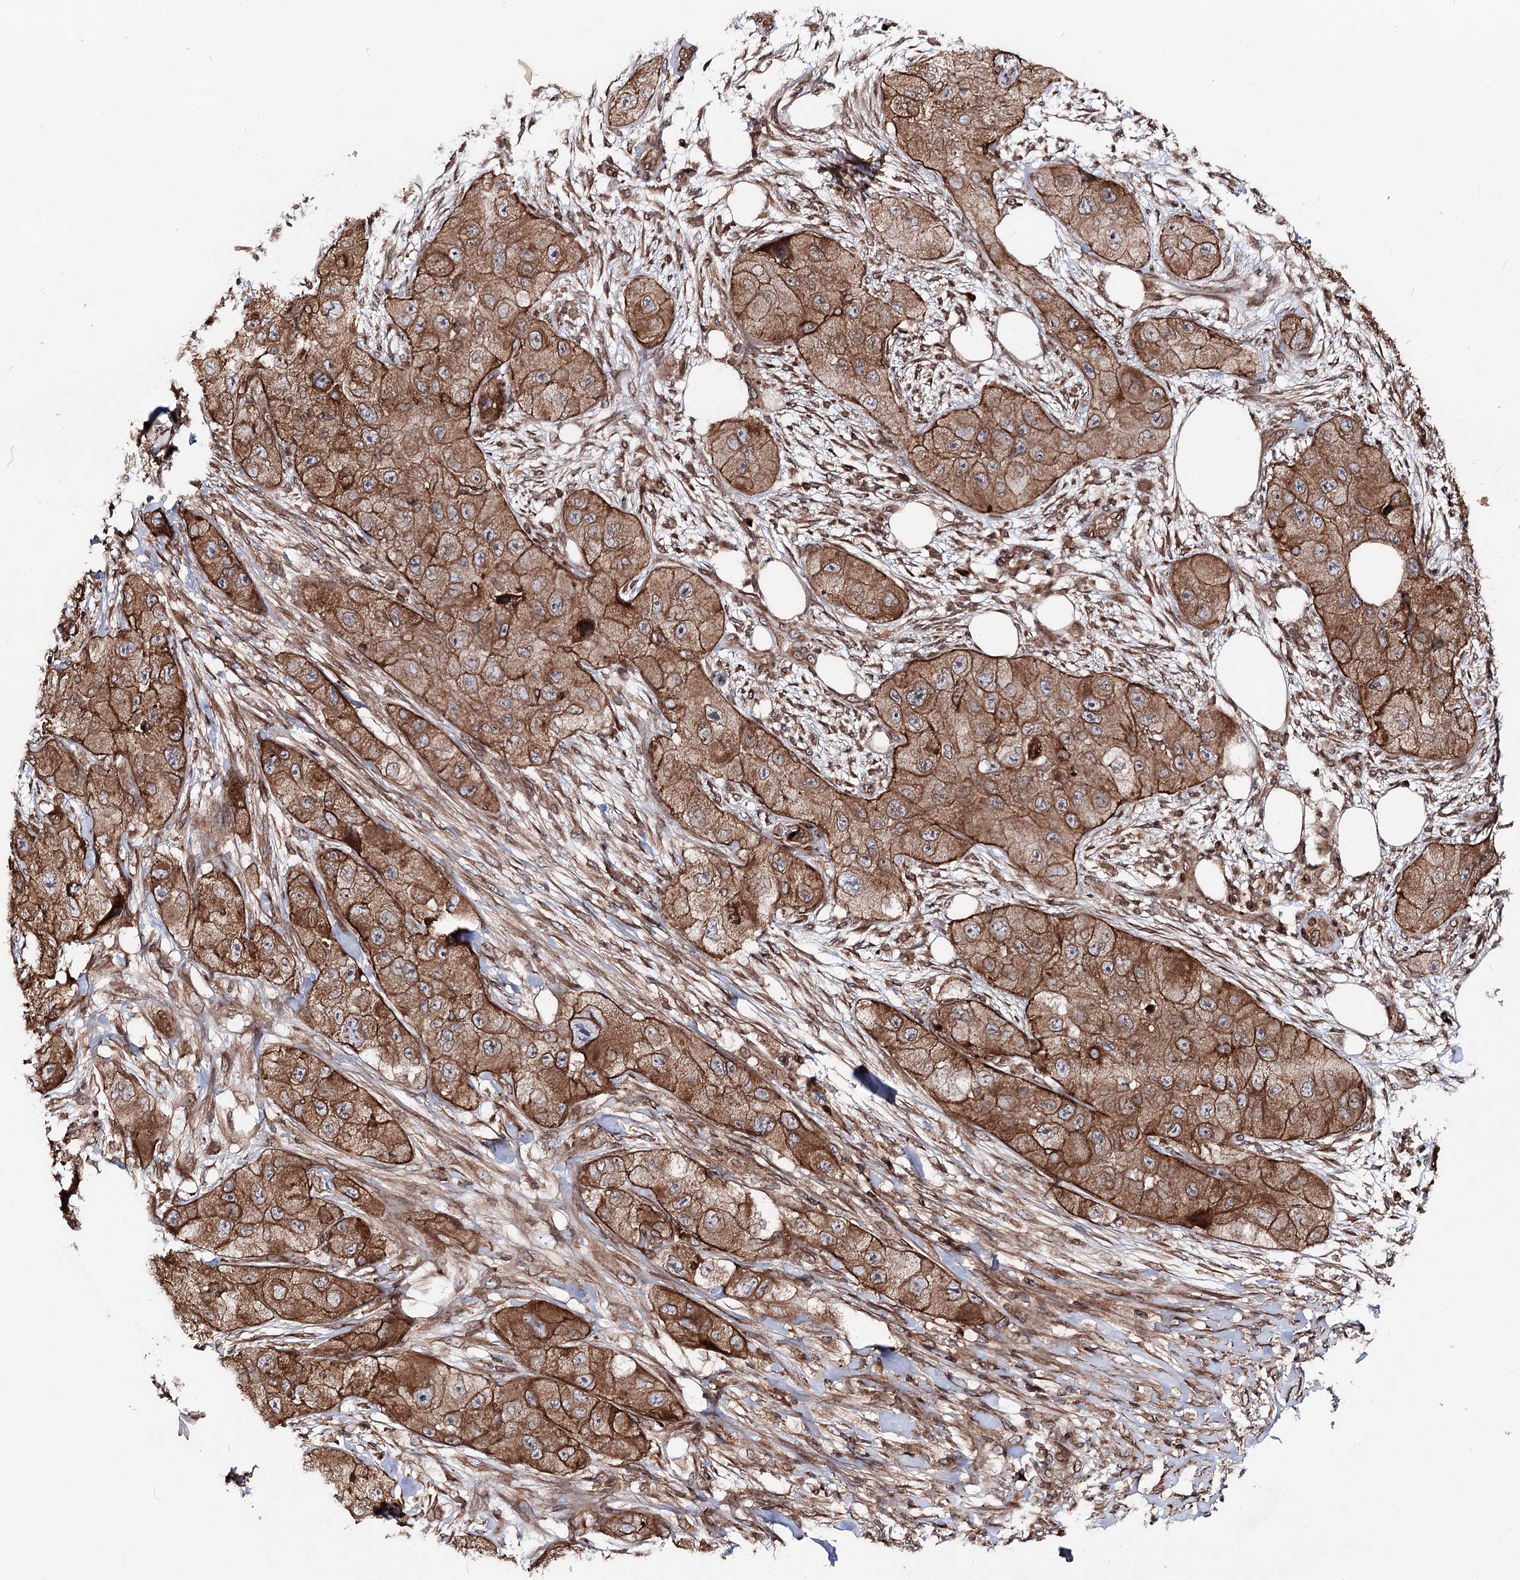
{"staining": {"intensity": "strong", "quantity": ">75%", "location": "cytoplasmic/membranous"}, "tissue": "skin cancer", "cell_type": "Tumor cells", "image_type": "cancer", "snomed": [{"axis": "morphology", "description": "Squamous cell carcinoma, NOS"}, {"axis": "topography", "description": "Skin"}, {"axis": "topography", "description": "Subcutis"}], "caption": "The image demonstrates immunohistochemical staining of squamous cell carcinoma (skin). There is strong cytoplasmic/membranous staining is identified in approximately >75% of tumor cells.", "gene": "FGFR1OP2", "patient": {"sex": "male", "age": 73}}